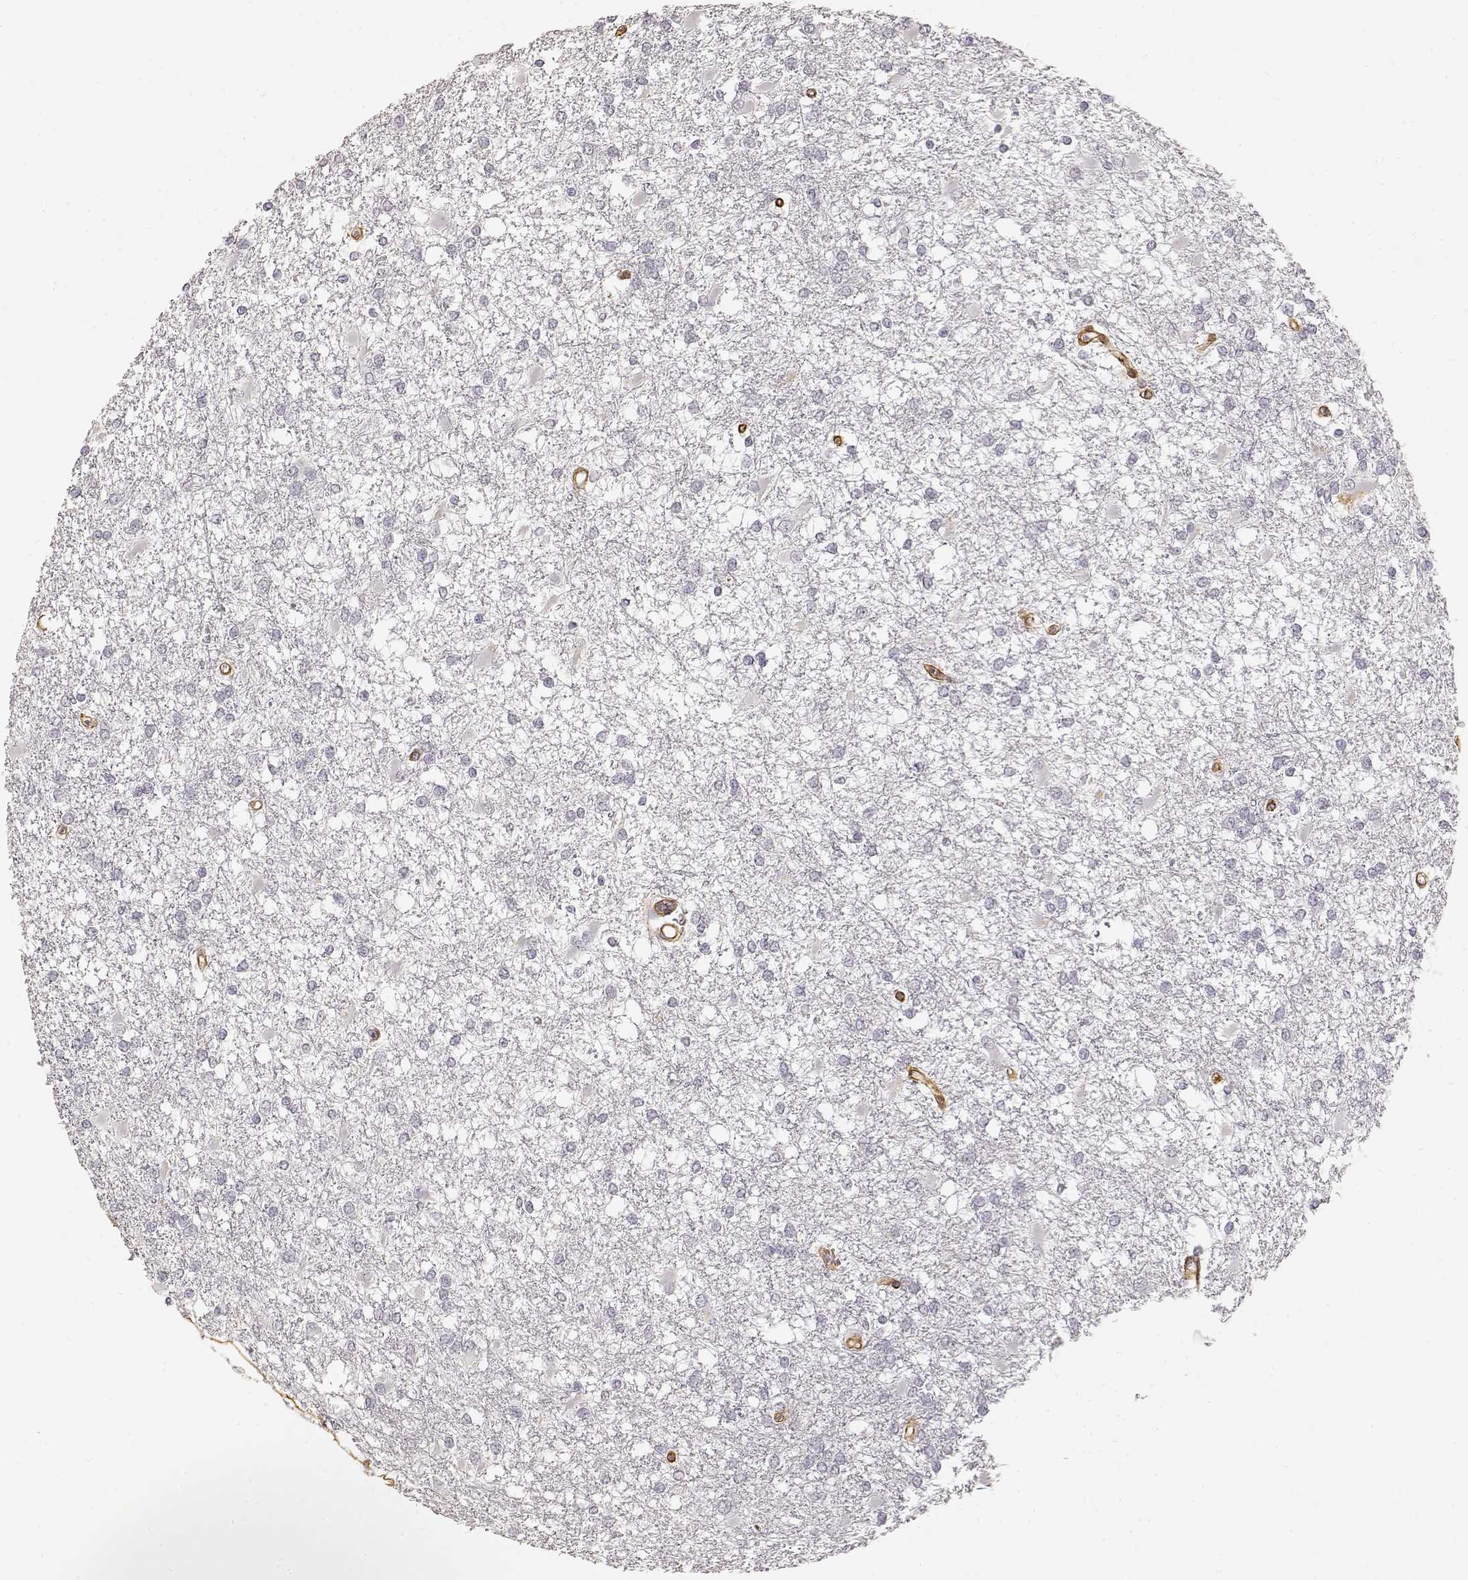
{"staining": {"intensity": "negative", "quantity": "none", "location": "none"}, "tissue": "glioma", "cell_type": "Tumor cells", "image_type": "cancer", "snomed": [{"axis": "morphology", "description": "Glioma, malignant, High grade"}, {"axis": "topography", "description": "Cerebral cortex"}], "caption": "A photomicrograph of high-grade glioma (malignant) stained for a protein displays no brown staining in tumor cells.", "gene": "LAMA4", "patient": {"sex": "male", "age": 79}}